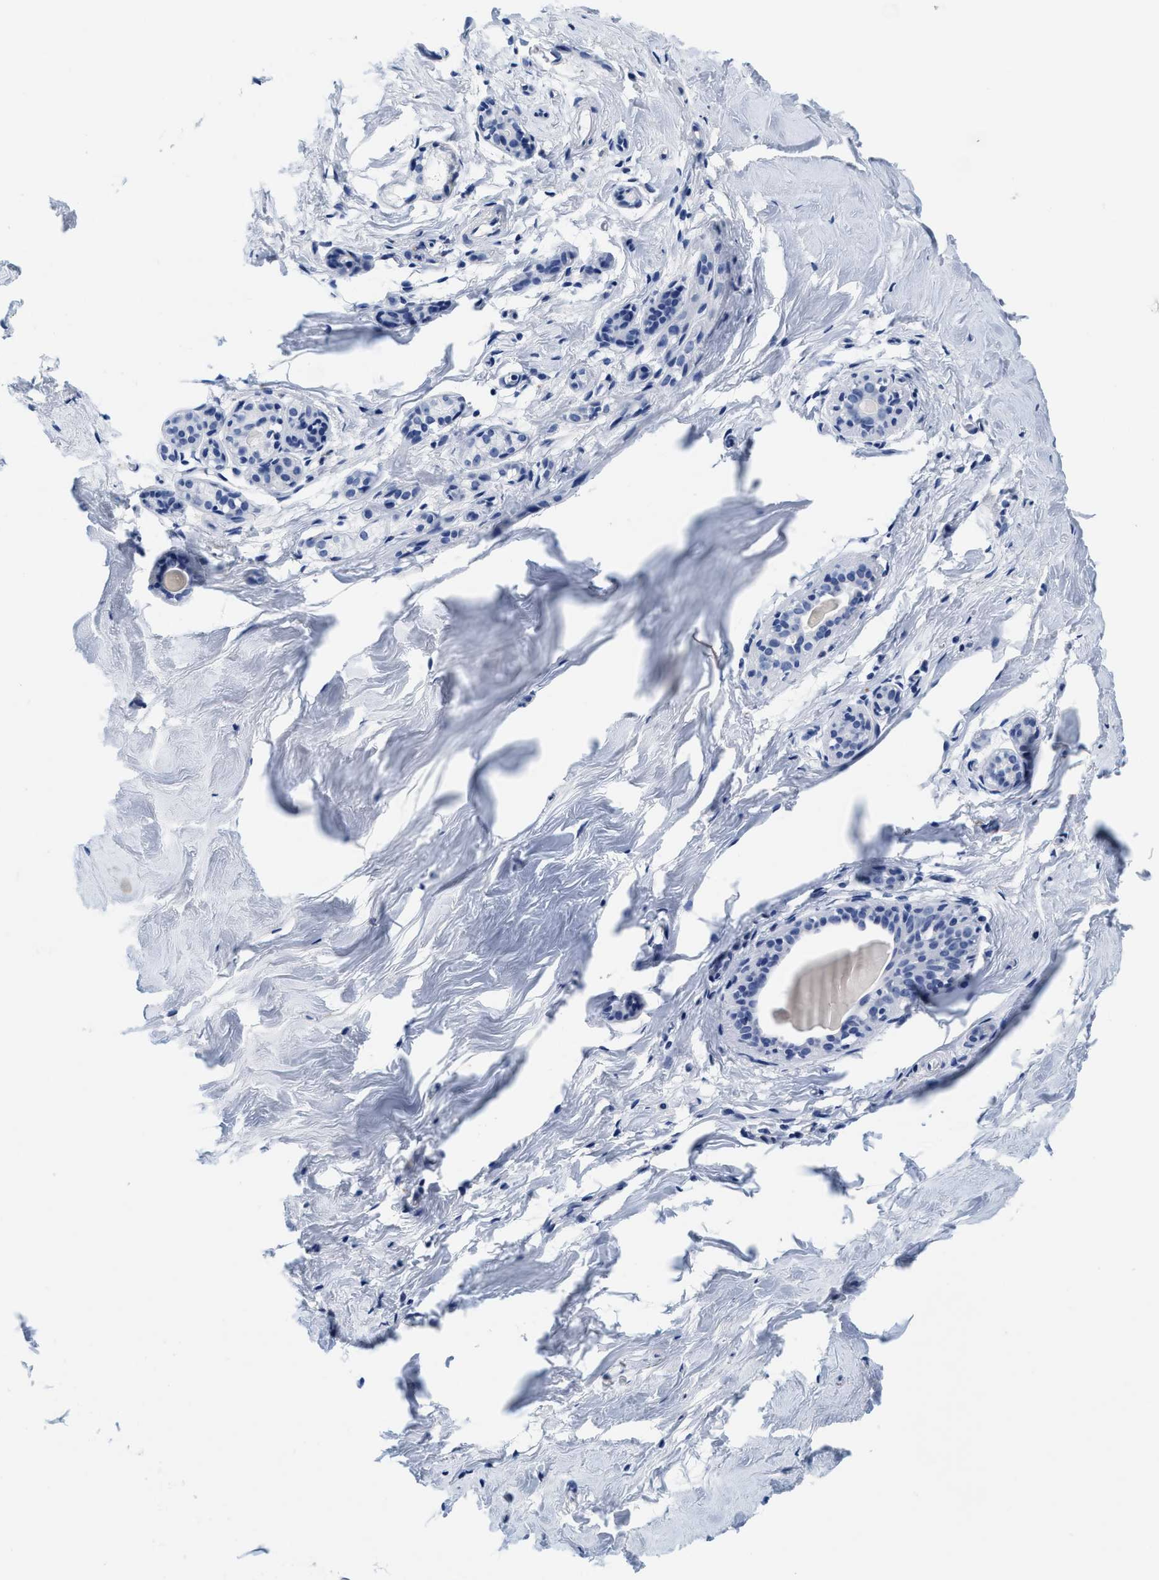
{"staining": {"intensity": "negative", "quantity": "none", "location": "none"}, "tissue": "breast", "cell_type": "Glandular cells", "image_type": "normal", "snomed": [{"axis": "morphology", "description": "Normal tissue, NOS"}, {"axis": "topography", "description": "Breast"}], "caption": "Immunohistochemistry of unremarkable human breast exhibits no expression in glandular cells. Nuclei are stained in blue.", "gene": "TTC3", "patient": {"sex": "female", "age": 62}}